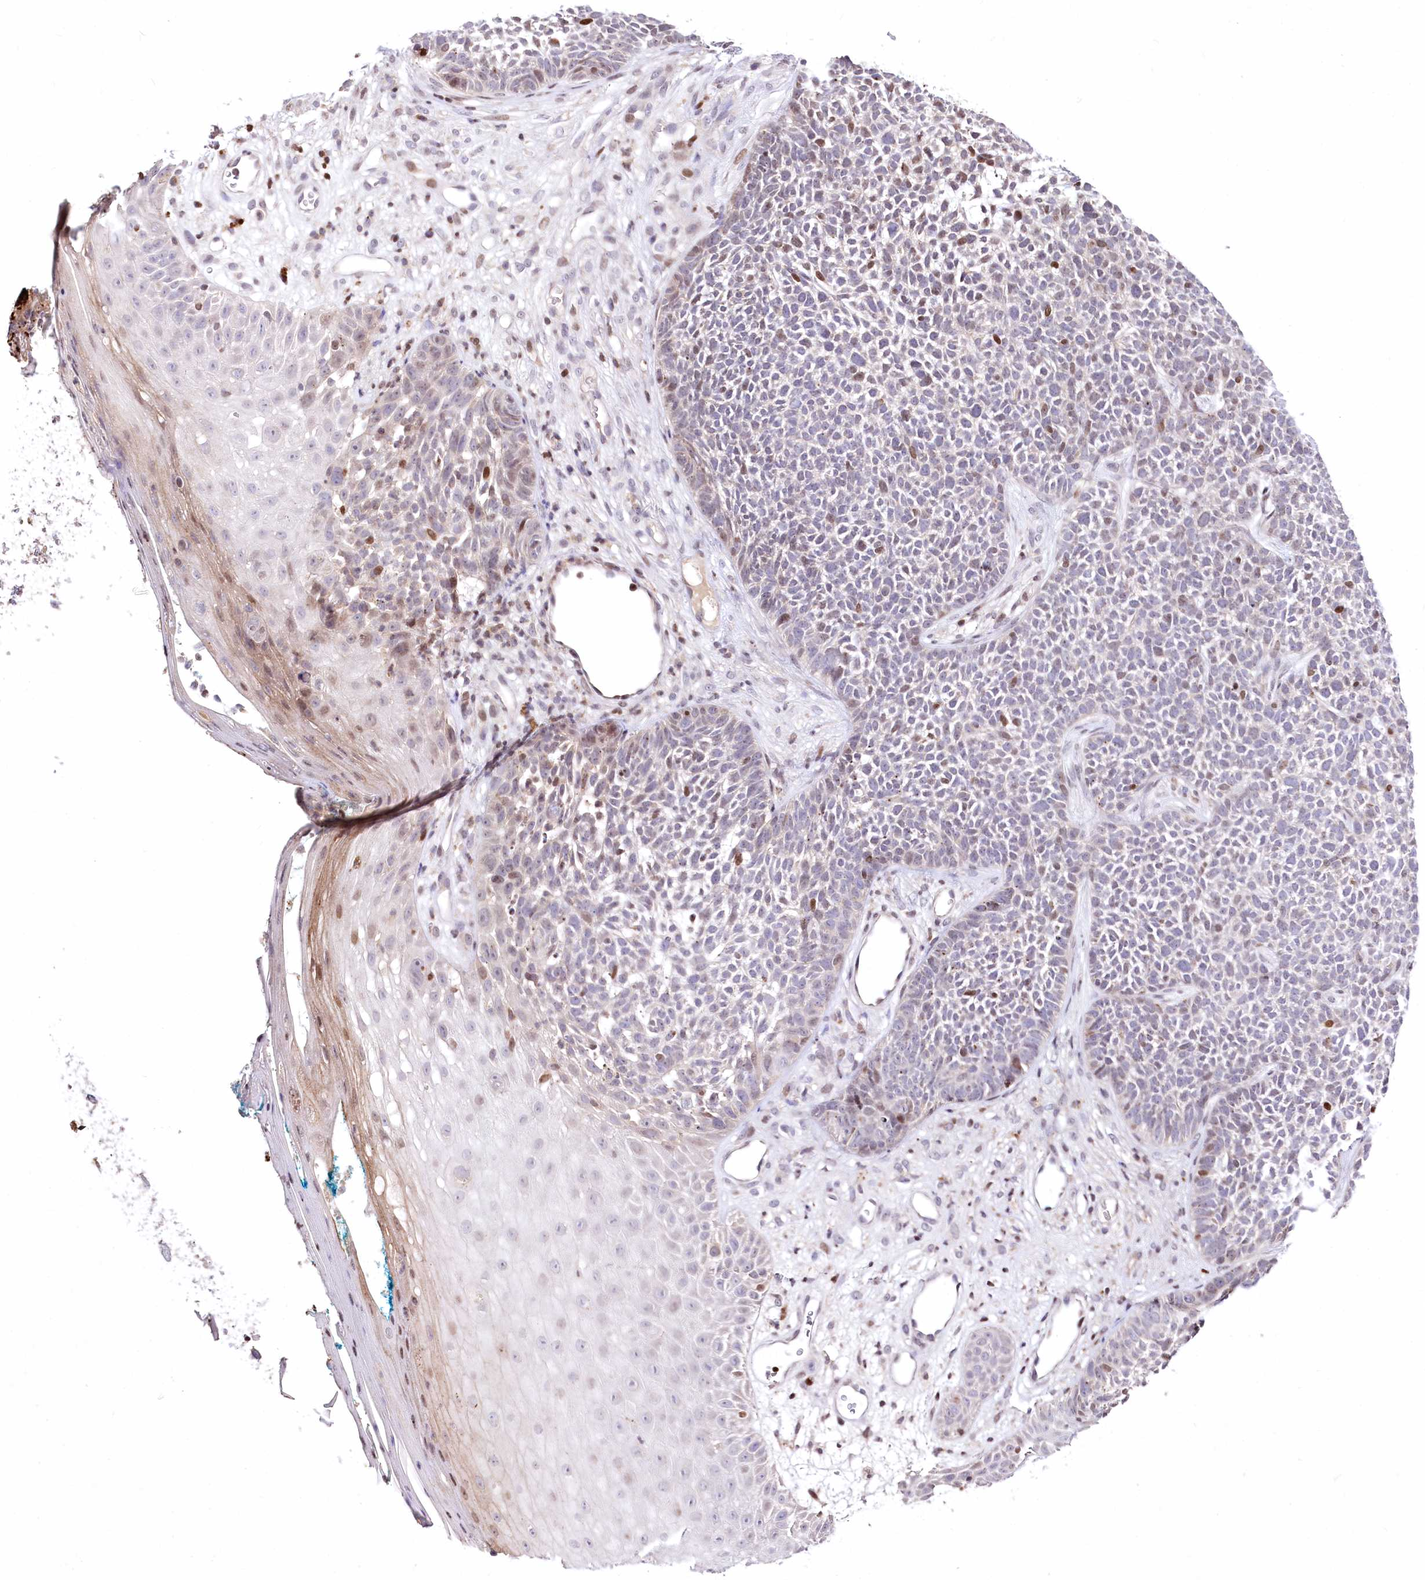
{"staining": {"intensity": "moderate", "quantity": "<25%", "location": "nuclear"}, "tissue": "skin cancer", "cell_type": "Tumor cells", "image_type": "cancer", "snomed": [{"axis": "morphology", "description": "Basal cell carcinoma"}, {"axis": "topography", "description": "Skin"}], "caption": "Skin cancer (basal cell carcinoma) was stained to show a protein in brown. There is low levels of moderate nuclear positivity in about <25% of tumor cells.", "gene": "ZFYVE27", "patient": {"sex": "female", "age": 84}}